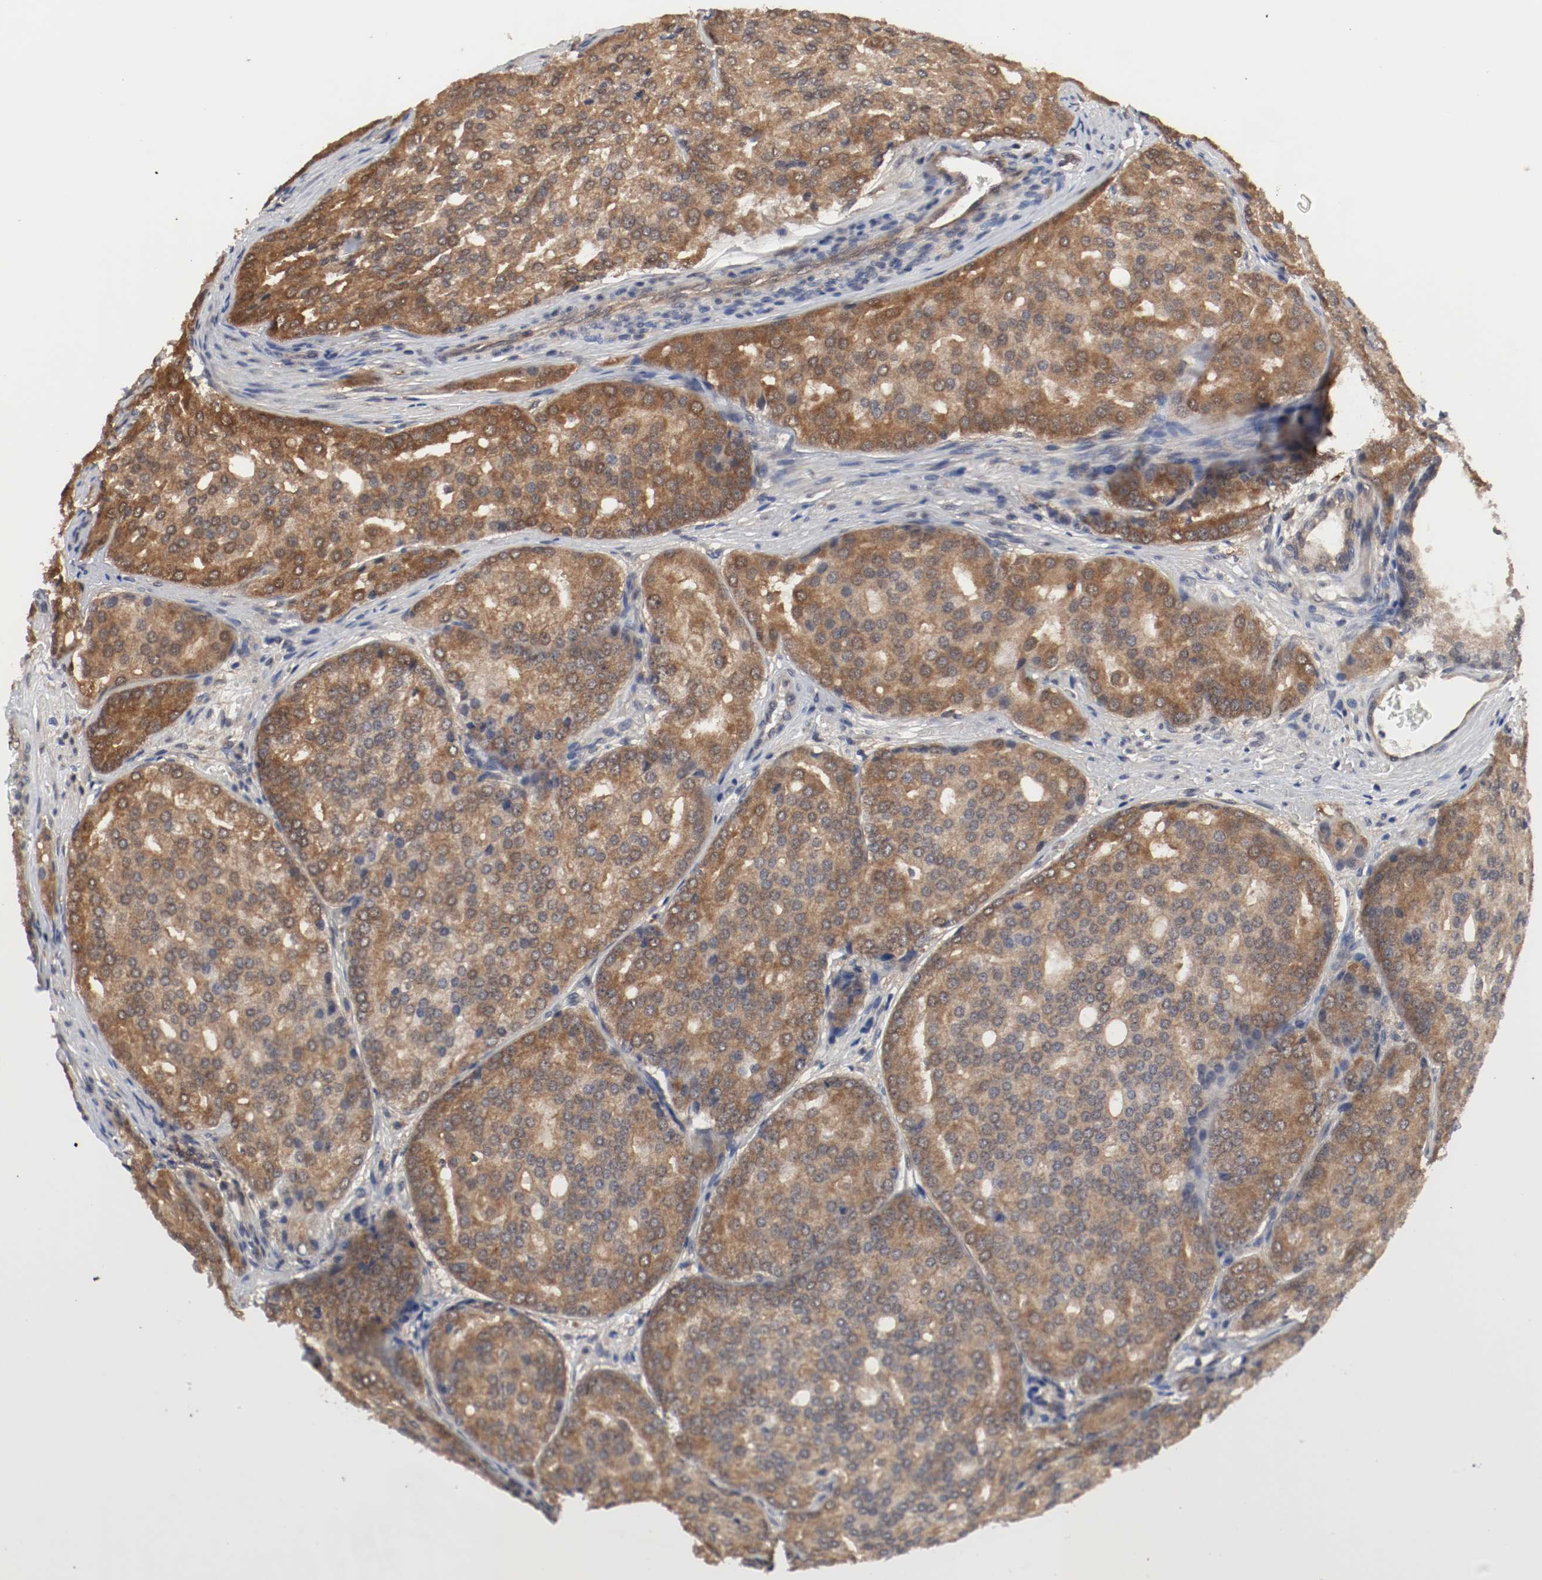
{"staining": {"intensity": "moderate", "quantity": ">75%", "location": "cytoplasmic/membranous"}, "tissue": "prostate cancer", "cell_type": "Tumor cells", "image_type": "cancer", "snomed": [{"axis": "morphology", "description": "Adenocarcinoma, High grade"}, {"axis": "topography", "description": "Prostate"}], "caption": "This image reveals immunohistochemistry (IHC) staining of adenocarcinoma (high-grade) (prostate), with medium moderate cytoplasmic/membranous expression in about >75% of tumor cells.", "gene": "AFG3L2", "patient": {"sex": "male", "age": 64}}